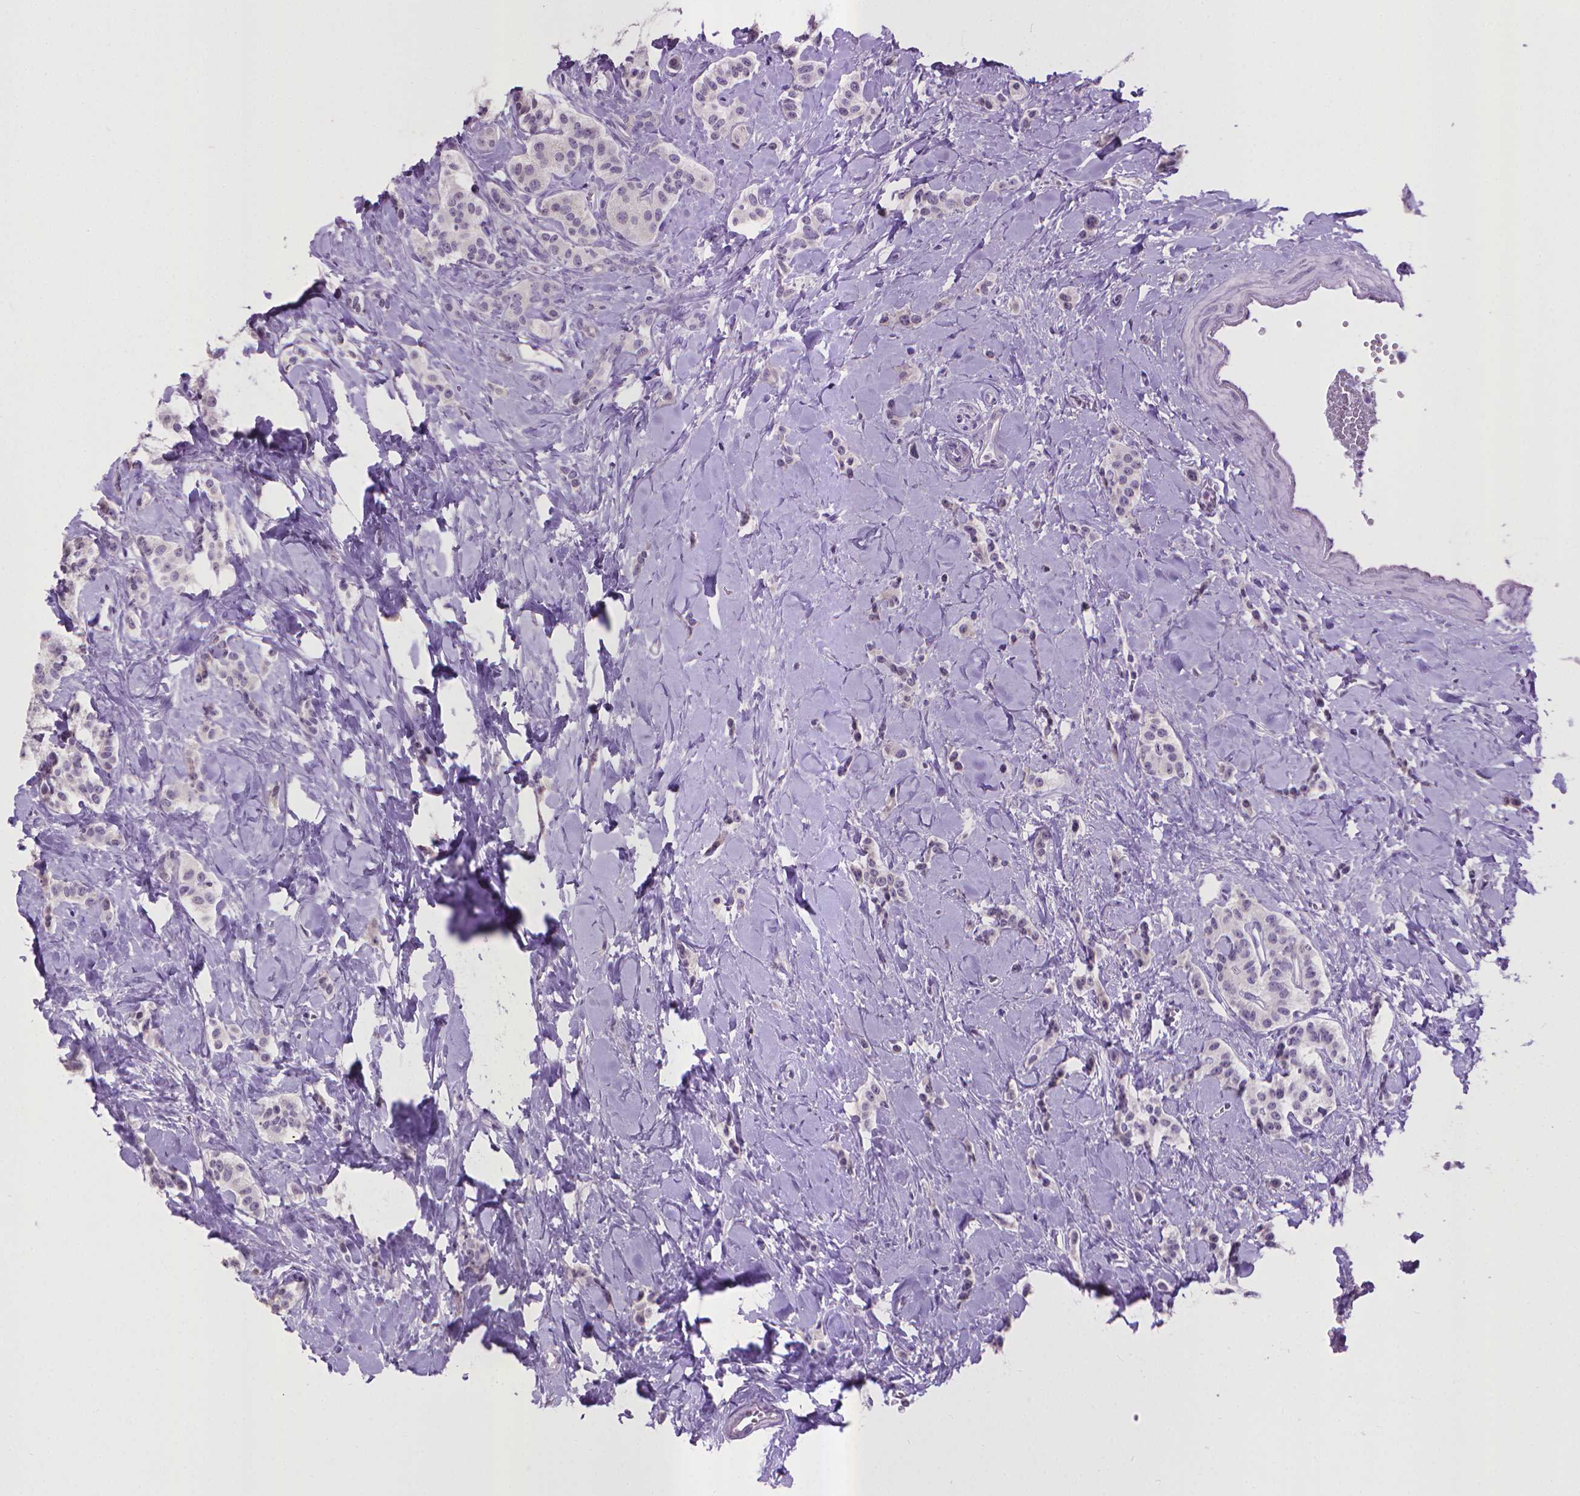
{"staining": {"intensity": "negative", "quantity": "none", "location": "none"}, "tissue": "carcinoid", "cell_type": "Tumor cells", "image_type": "cancer", "snomed": [{"axis": "morphology", "description": "Normal tissue, NOS"}, {"axis": "morphology", "description": "Carcinoid, malignant, NOS"}, {"axis": "topography", "description": "Pancreas"}], "caption": "This is an immunohistochemistry histopathology image of human carcinoid (malignant). There is no positivity in tumor cells.", "gene": "KMO", "patient": {"sex": "male", "age": 36}}